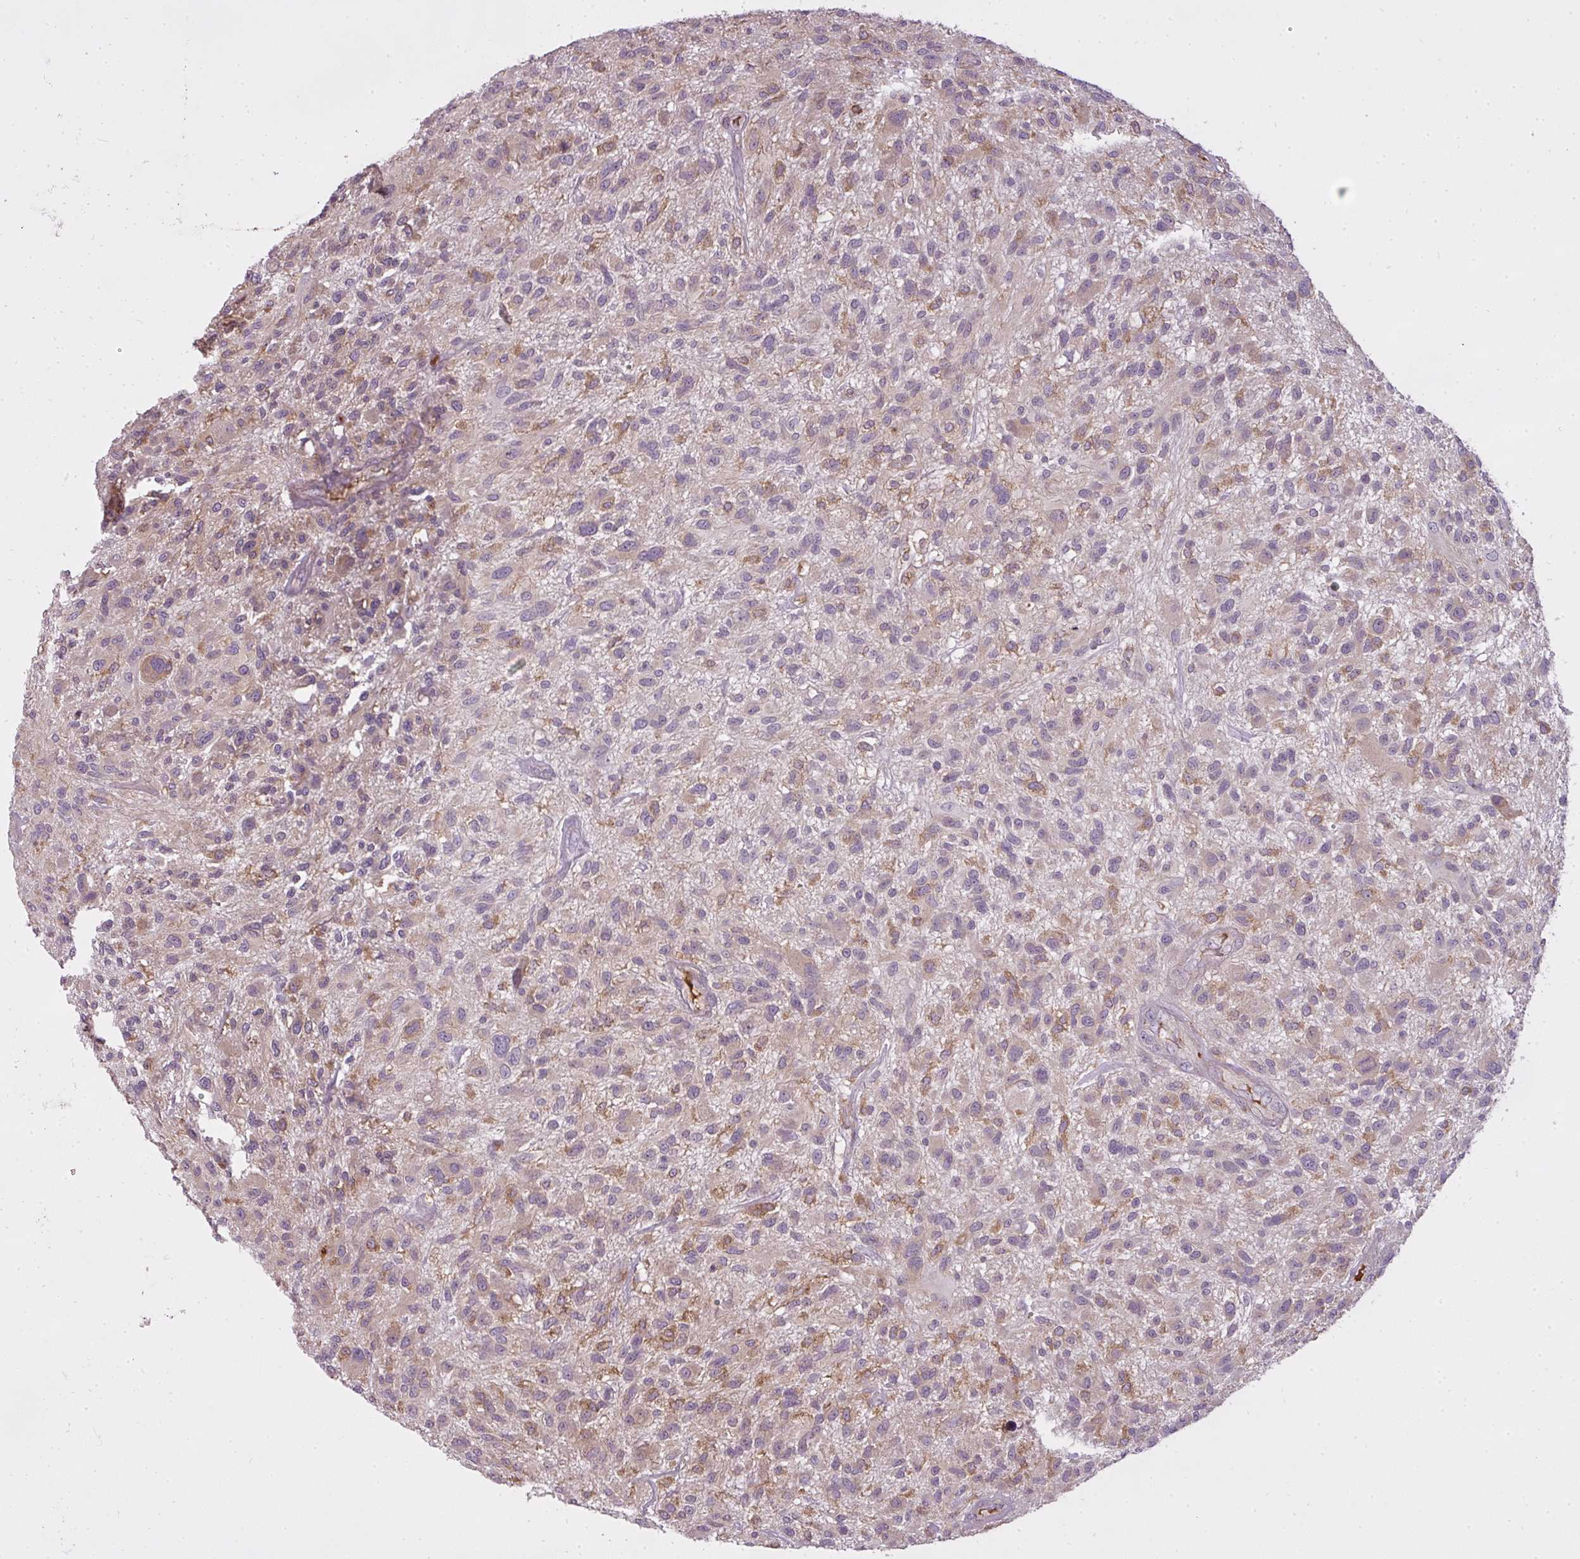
{"staining": {"intensity": "weak", "quantity": "25%-75%", "location": "cytoplasmic/membranous"}, "tissue": "glioma", "cell_type": "Tumor cells", "image_type": "cancer", "snomed": [{"axis": "morphology", "description": "Glioma, malignant, High grade"}, {"axis": "topography", "description": "Brain"}], "caption": "Immunohistochemical staining of glioma demonstrates low levels of weak cytoplasmic/membranous staining in approximately 25%-75% of tumor cells.", "gene": "STK4", "patient": {"sex": "male", "age": 47}}